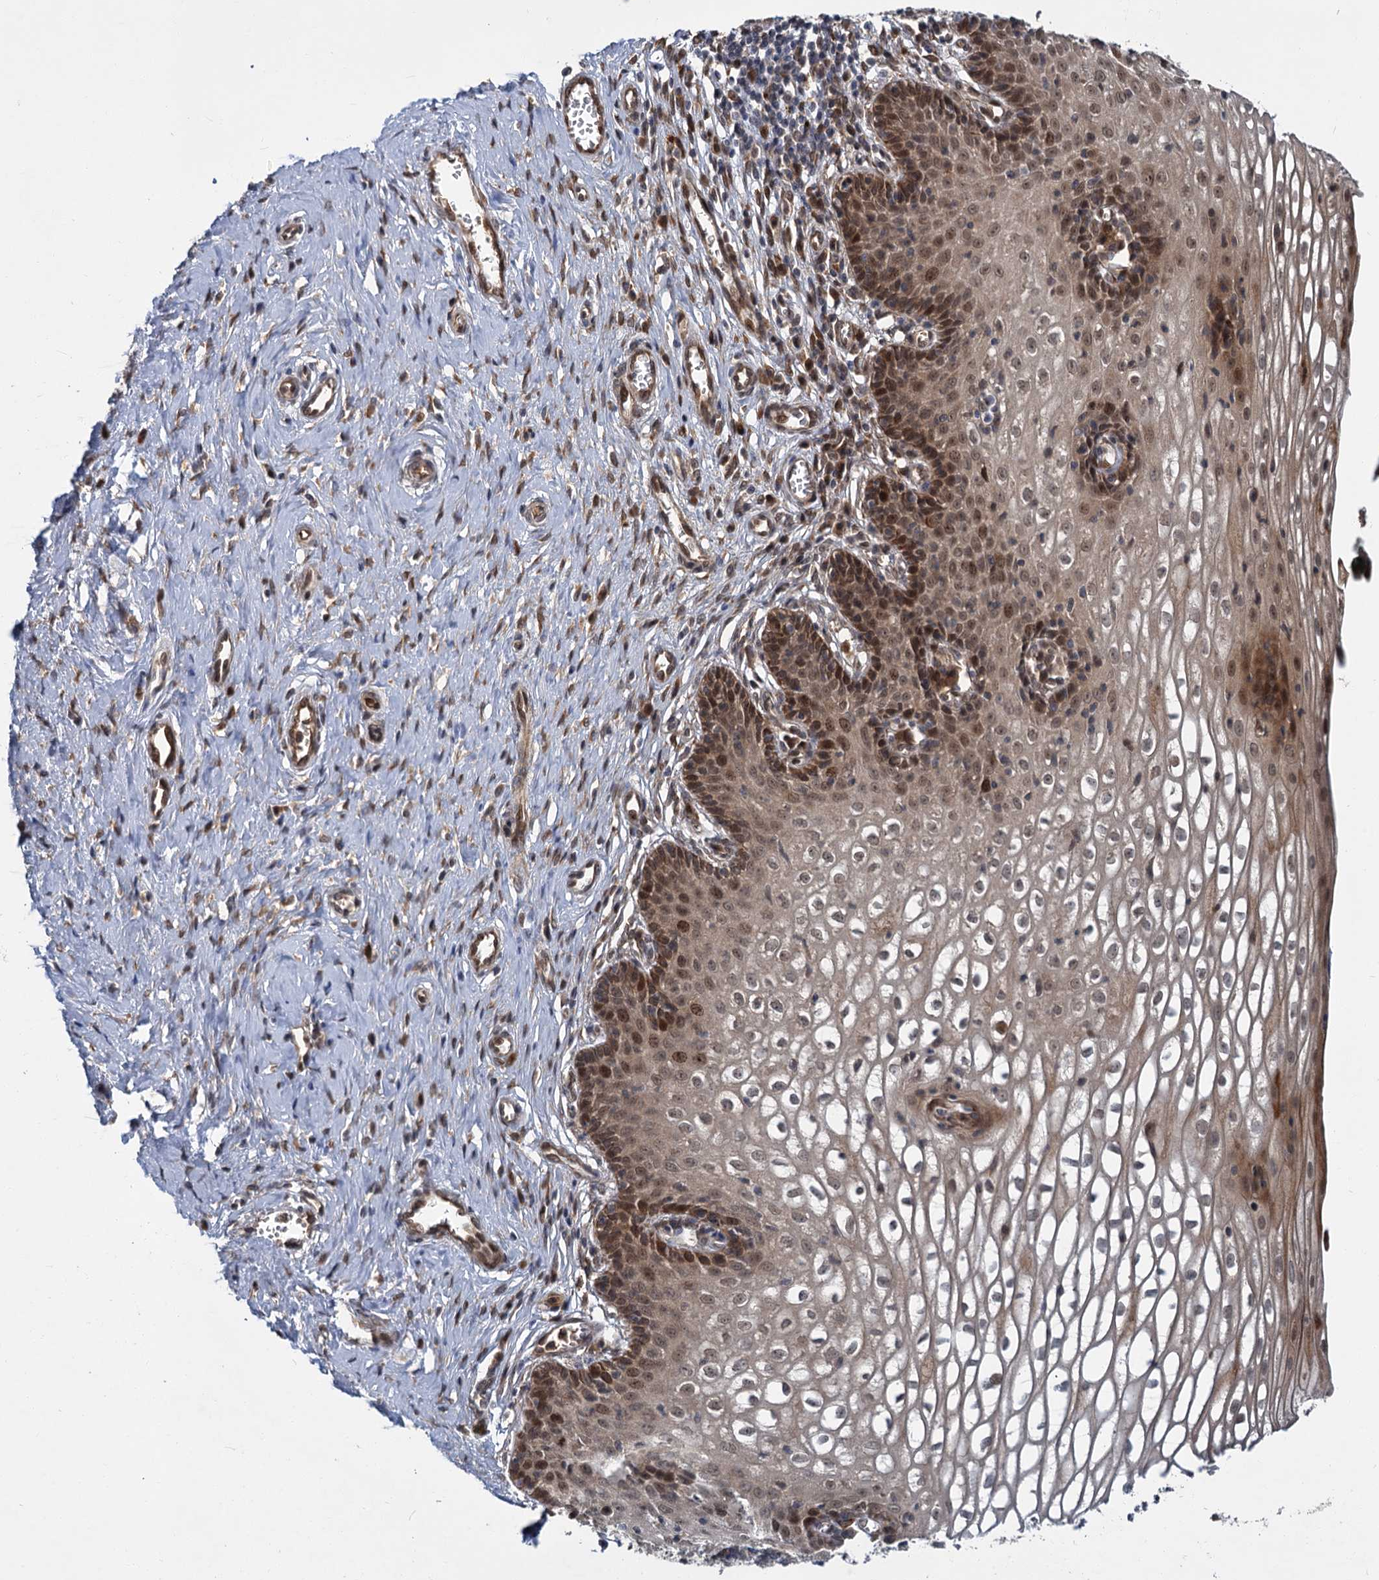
{"staining": {"intensity": "strong", "quantity": ">75%", "location": "cytoplasmic/membranous,nuclear"}, "tissue": "cervix", "cell_type": "Glandular cells", "image_type": "normal", "snomed": [{"axis": "morphology", "description": "Normal tissue, NOS"}, {"axis": "morphology", "description": "Adenocarcinoma, NOS"}, {"axis": "topography", "description": "Cervix"}], "caption": "A brown stain labels strong cytoplasmic/membranous,nuclear staining of a protein in glandular cells of unremarkable cervix. Nuclei are stained in blue.", "gene": "APBA2", "patient": {"sex": "female", "age": 29}}